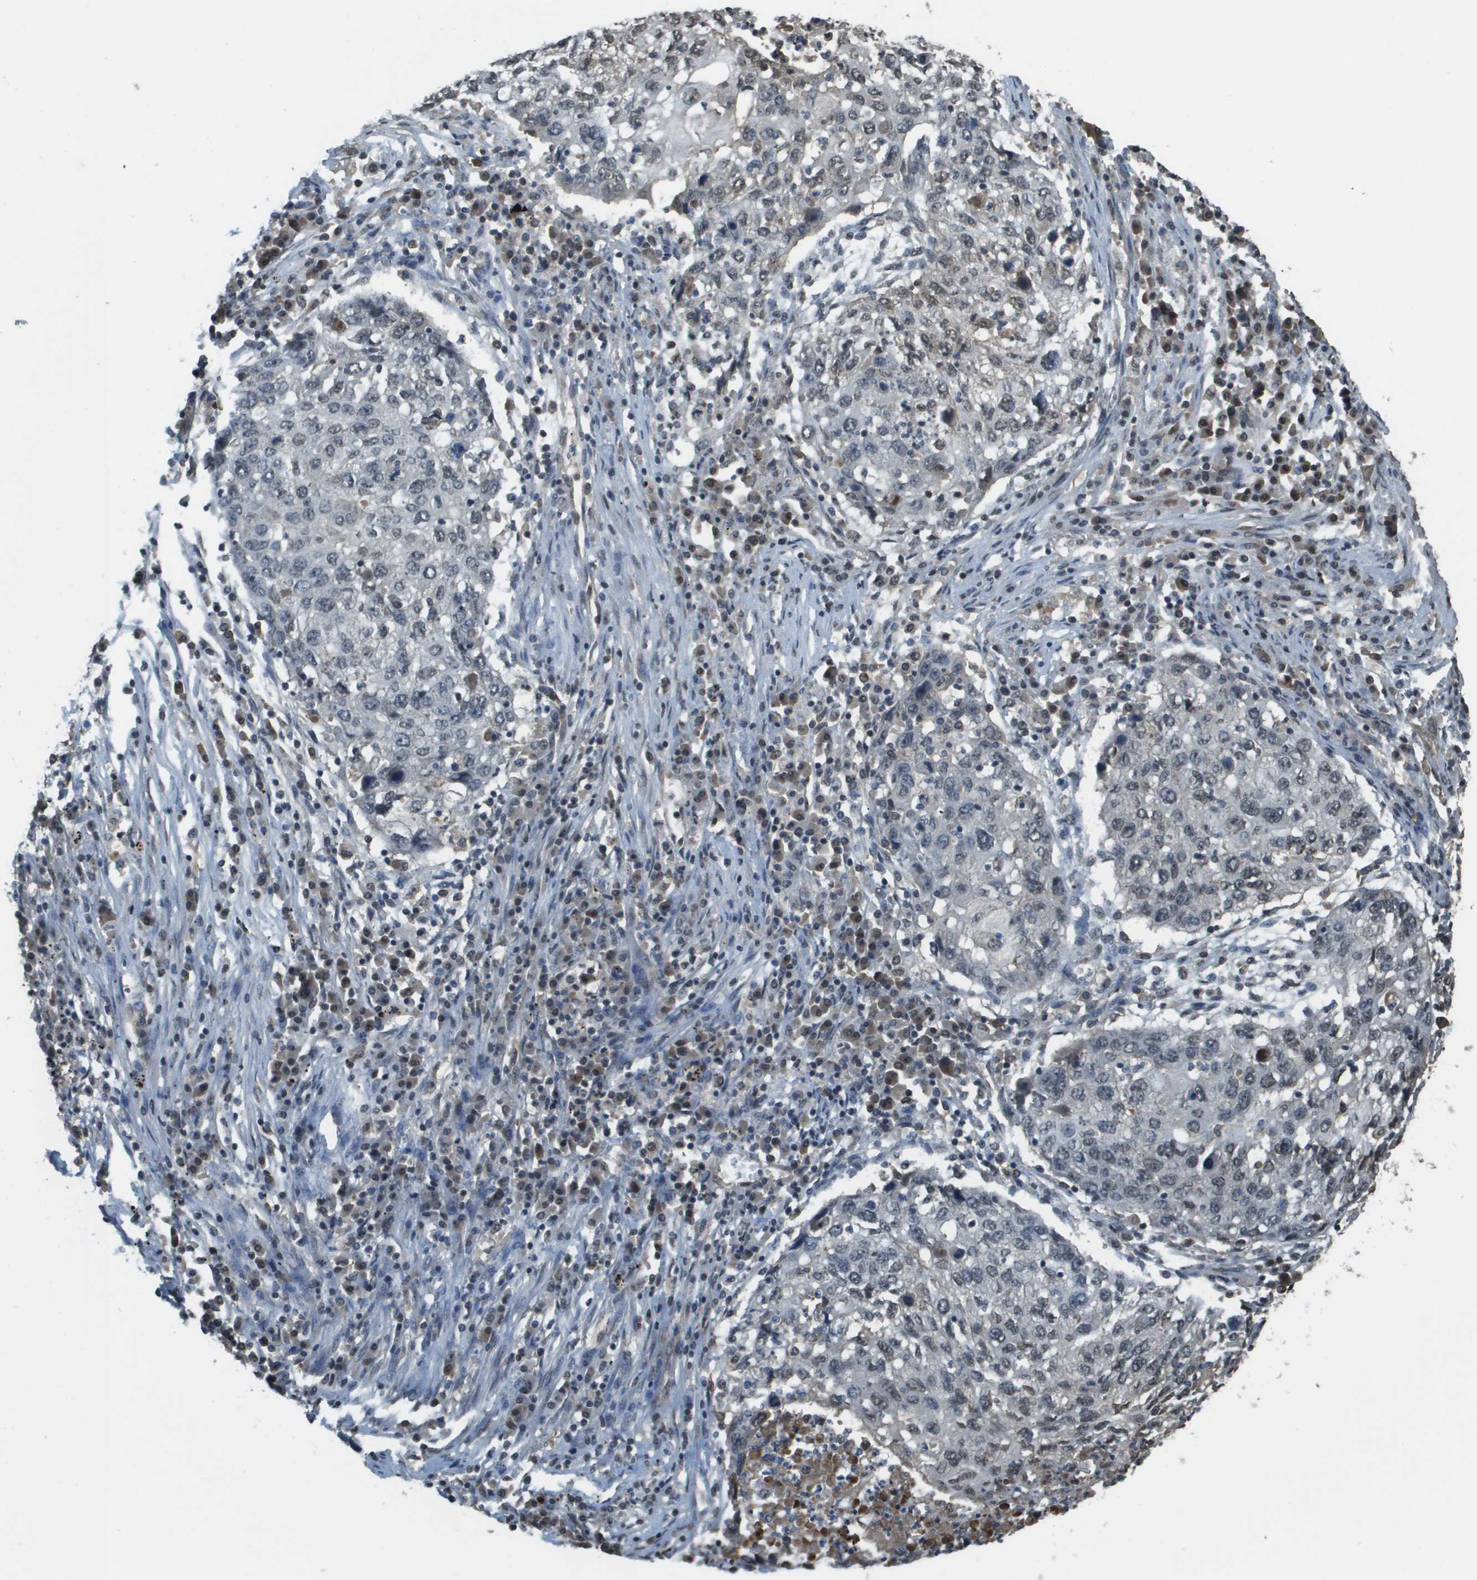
{"staining": {"intensity": "weak", "quantity": "<25%", "location": "nuclear"}, "tissue": "lung cancer", "cell_type": "Tumor cells", "image_type": "cancer", "snomed": [{"axis": "morphology", "description": "Squamous cell carcinoma, NOS"}, {"axis": "topography", "description": "Lung"}], "caption": "Immunohistochemistry image of neoplastic tissue: squamous cell carcinoma (lung) stained with DAB displays no significant protein expression in tumor cells.", "gene": "NDRG2", "patient": {"sex": "female", "age": 63}}